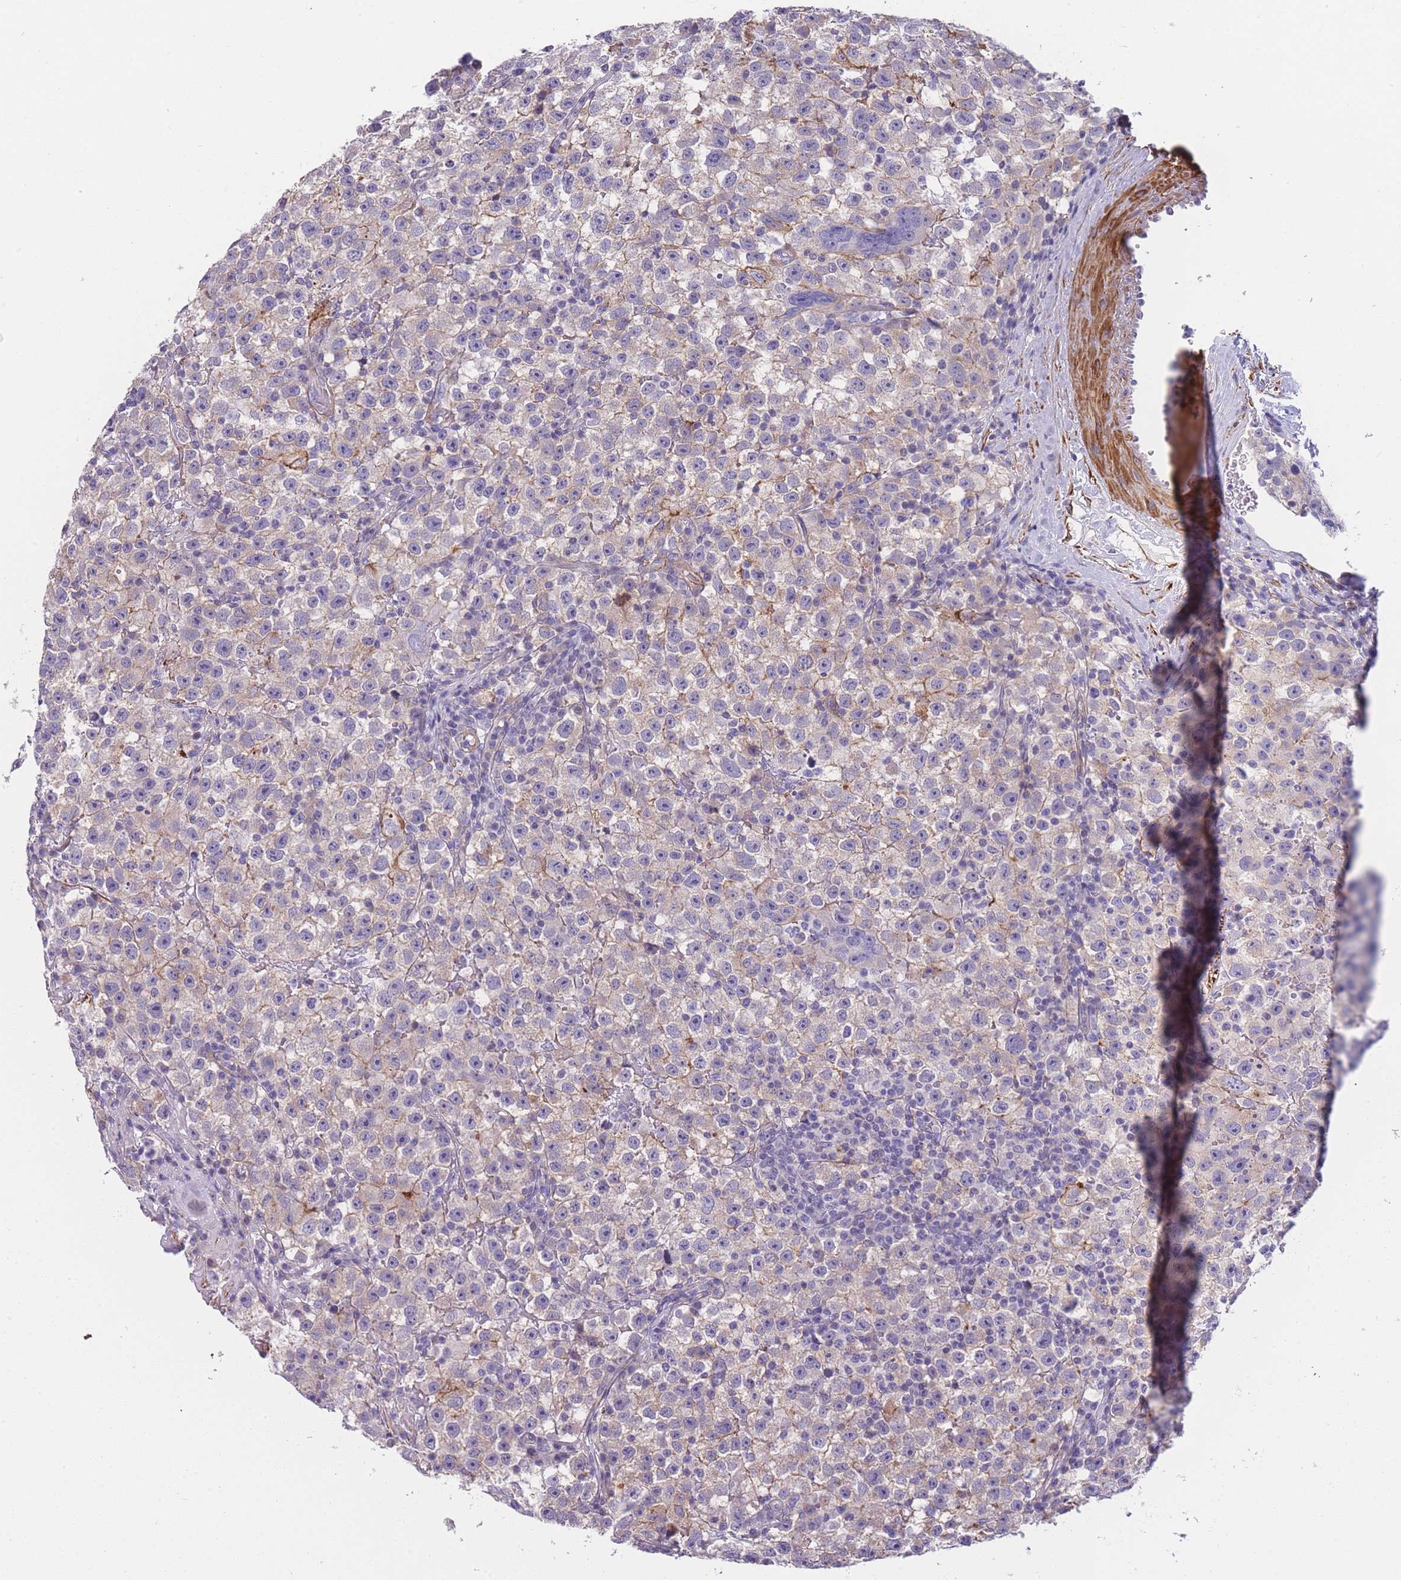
{"staining": {"intensity": "negative", "quantity": "none", "location": "none"}, "tissue": "testis cancer", "cell_type": "Tumor cells", "image_type": "cancer", "snomed": [{"axis": "morphology", "description": "Seminoma, NOS"}, {"axis": "topography", "description": "Testis"}], "caption": "Immunohistochemistry histopathology image of human testis seminoma stained for a protein (brown), which exhibits no staining in tumor cells. (Brightfield microscopy of DAB IHC at high magnification).", "gene": "FAM124A", "patient": {"sex": "male", "age": 22}}